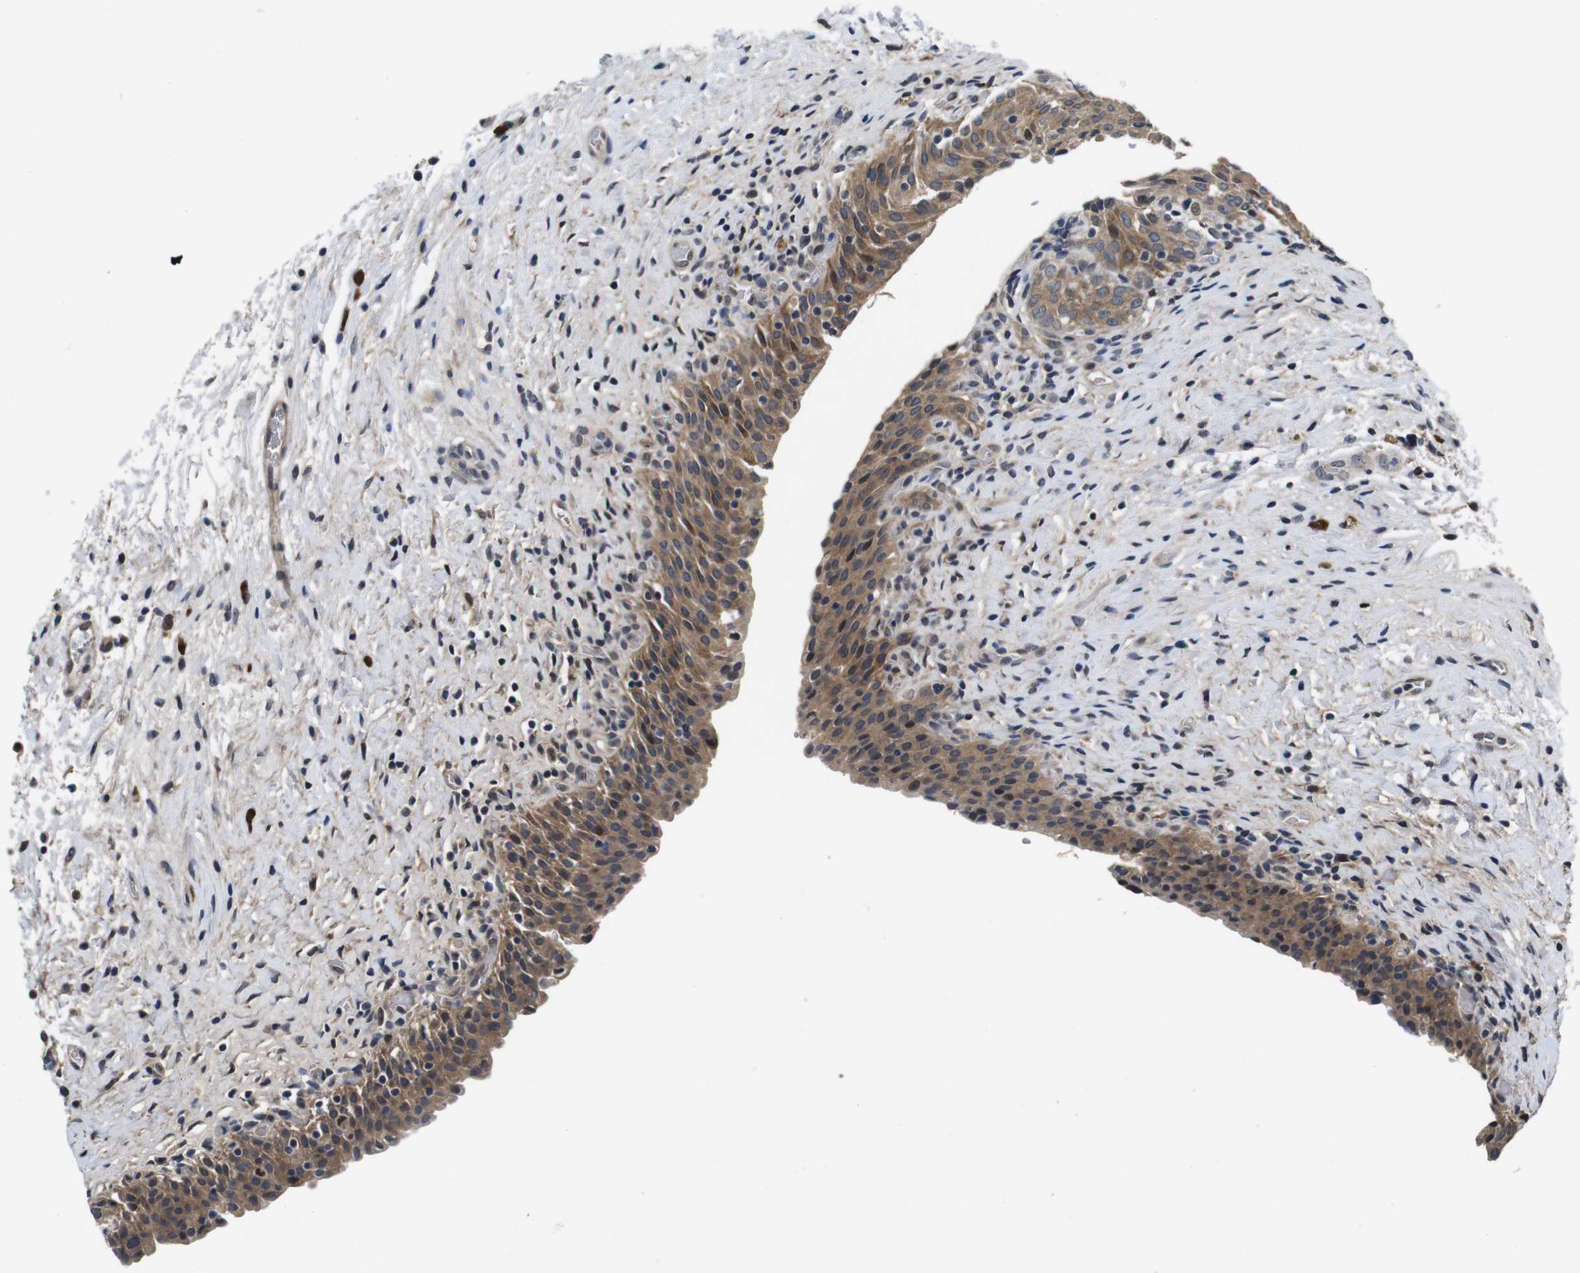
{"staining": {"intensity": "moderate", "quantity": ">75%", "location": "cytoplasmic/membranous"}, "tissue": "urinary bladder", "cell_type": "Urothelial cells", "image_type": "normal", "snomed": [{"axis": "morphology", "description": "Normal tissue, NOS"}, {"axis": "topography", "description": "Urinary bladder"}], "caption": "This histopathology image shows IHC staining of normal human urinary bladder, with medium moderate cytoplasmic/membranous expression in about >75% of urothelial cells.", "gene": "ZBTB46", "patient": {"sex": "male", "age": 51}}